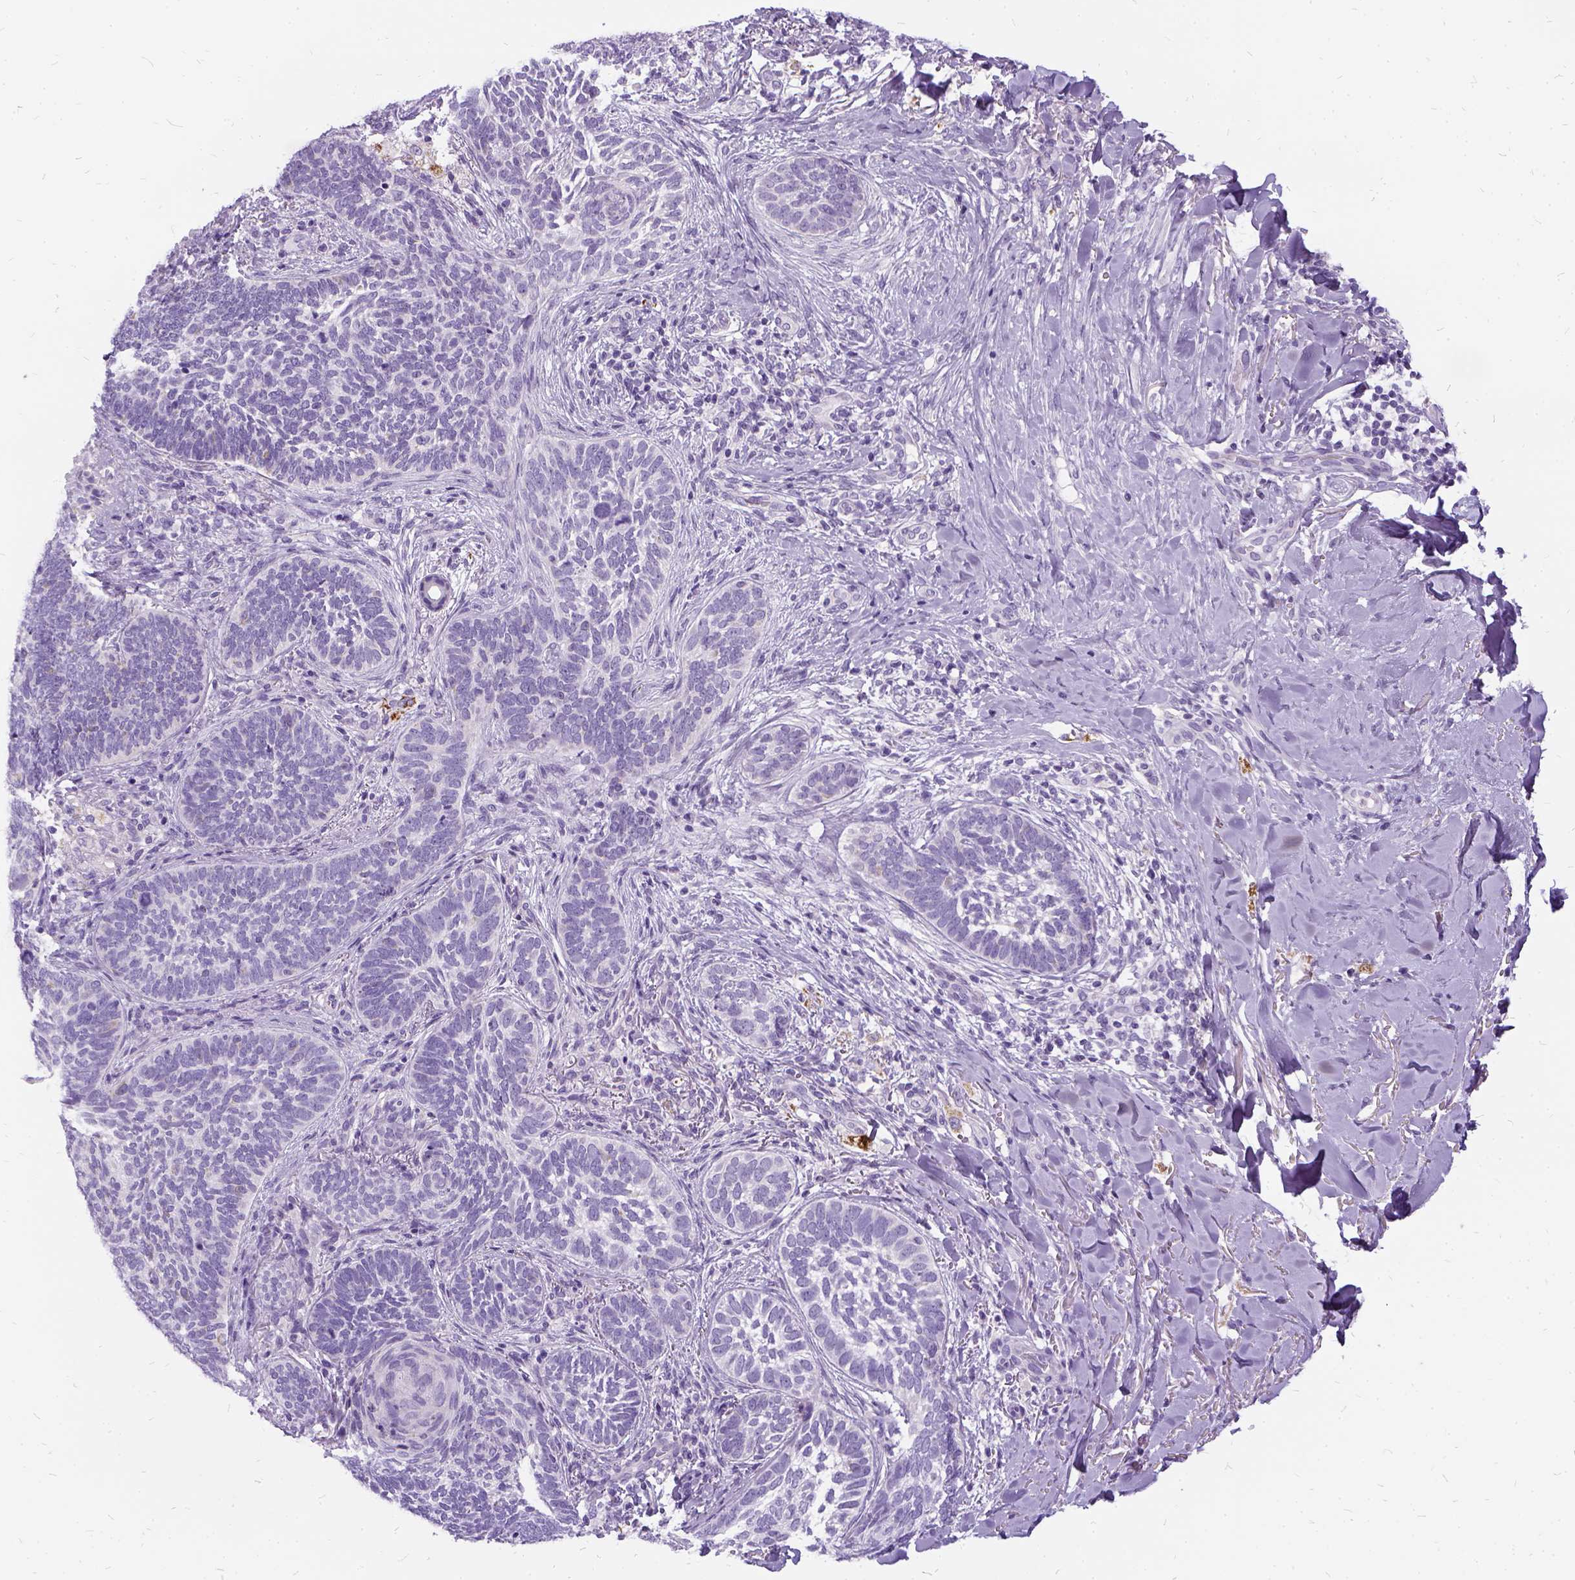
{"staining": {"intensity": "negative", "quantity": "none", "location": "none"}, "tissue": "skin cancer", "cell_type": "Tumor cells", "image_type": "cancer", "snomed": [{"axis": "morphology", "description": "Normal tissue, NOS"}, {"axis": "morphology", "description": "Basal cell carcinoma"}, {"axis": "topography", "description": "Skin"}], "caption": "The photomicrograph reveals no significant expression in tumor cells of skin basal cell carcinoma.", "gene": "FDX1", "patient": {"sex": "male", "age": 46}}